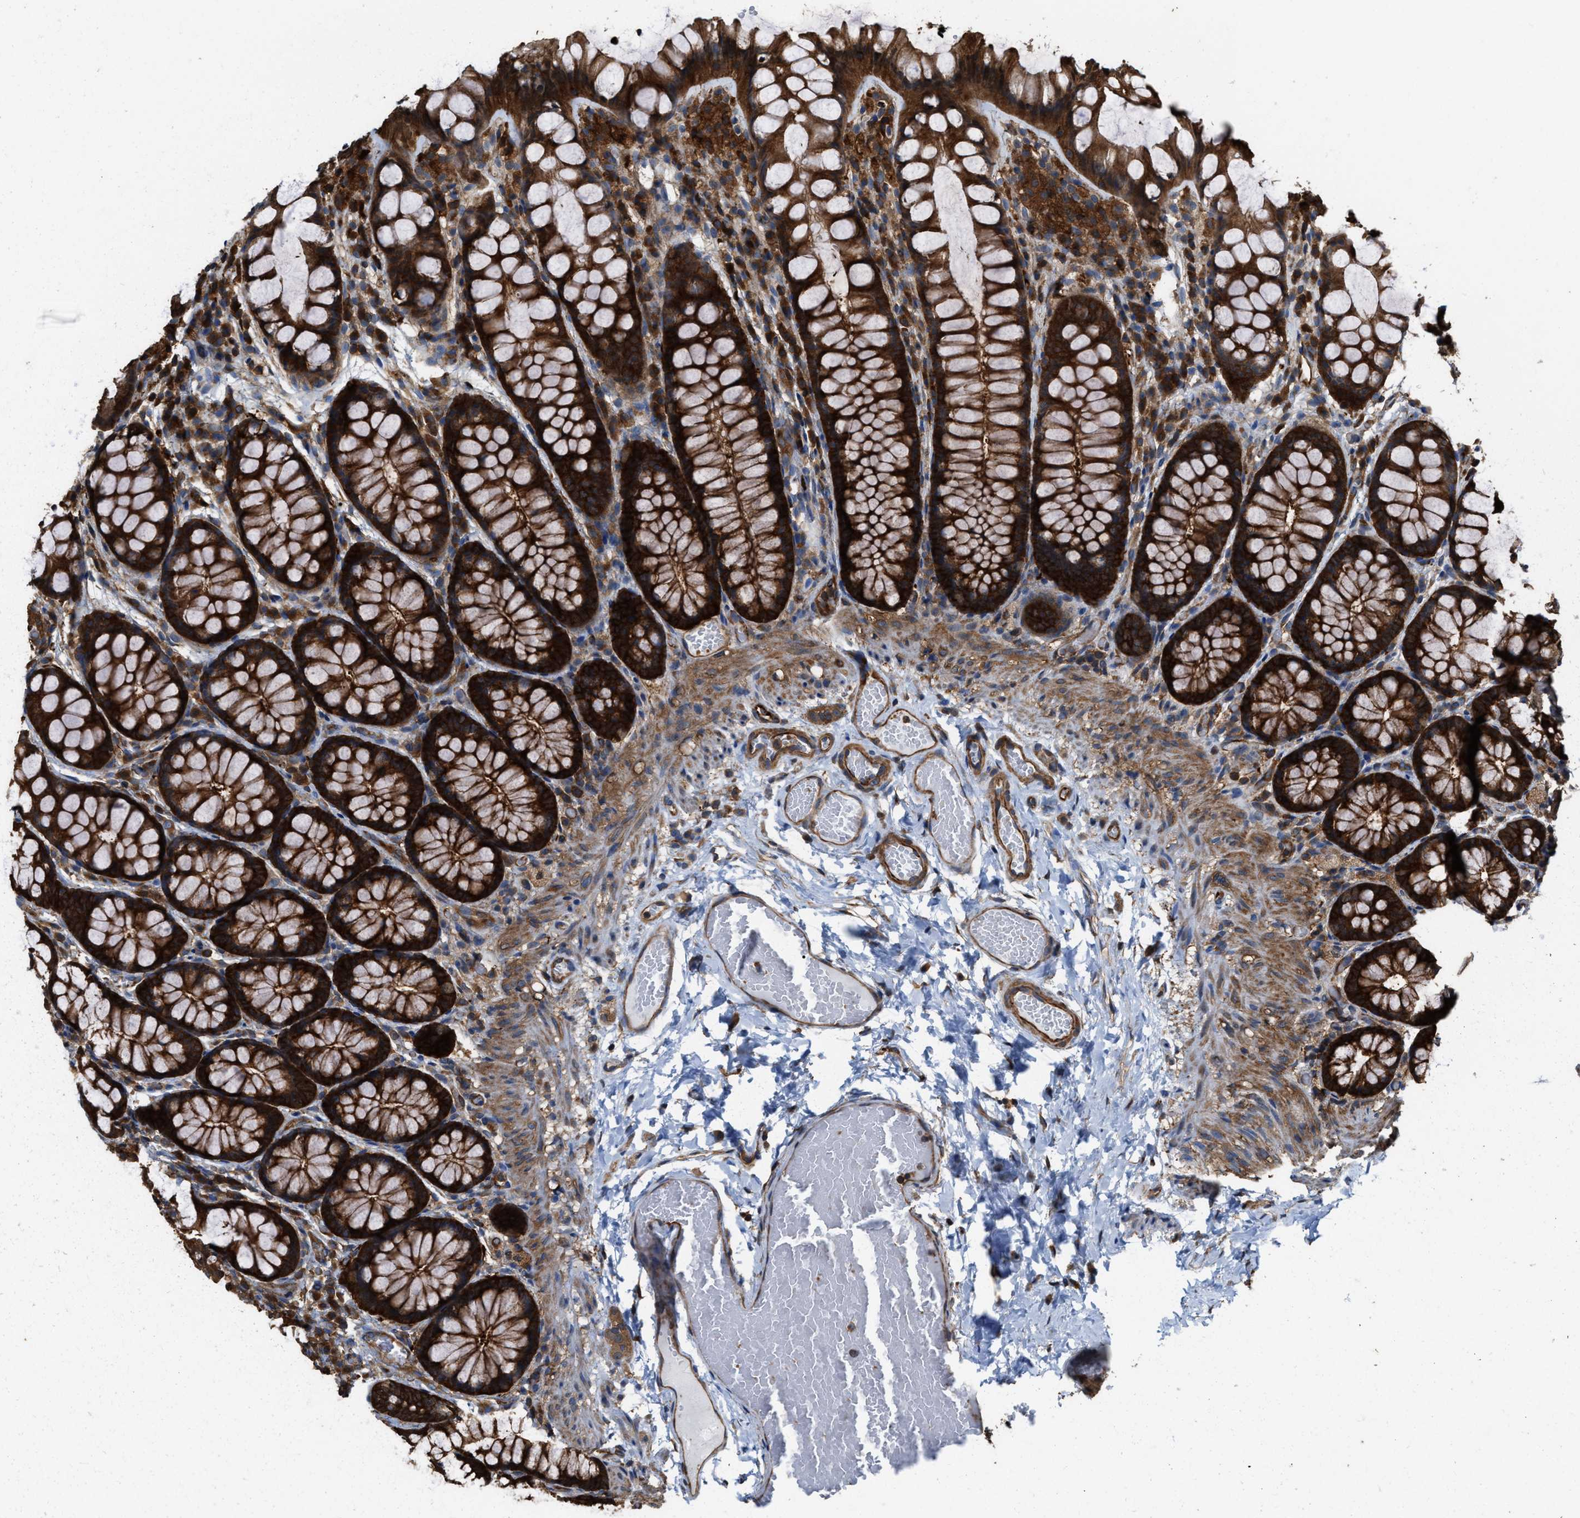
{"staining": {"intensity": "moderate", "quantity": ">75%", "location": "cytoplasmic/membranous"}, "tissue": "colon", "cell_type": "Endothelial cells", "image_type": "normal", "snomed": [{"axis": "morphology", "description": "Normal tissue, NOS"}, {"axis": "topography", "description": "Colon"}], "caption": "IHC photomicrograph of unremarkable colon stained for a protein (brown), which exhibits medium levels of moderate cytoplasmic/membranous staining in about >75% of endothelial cells.", "gene": "ATIC", "patient": {"sex": "male", "age": 47}}